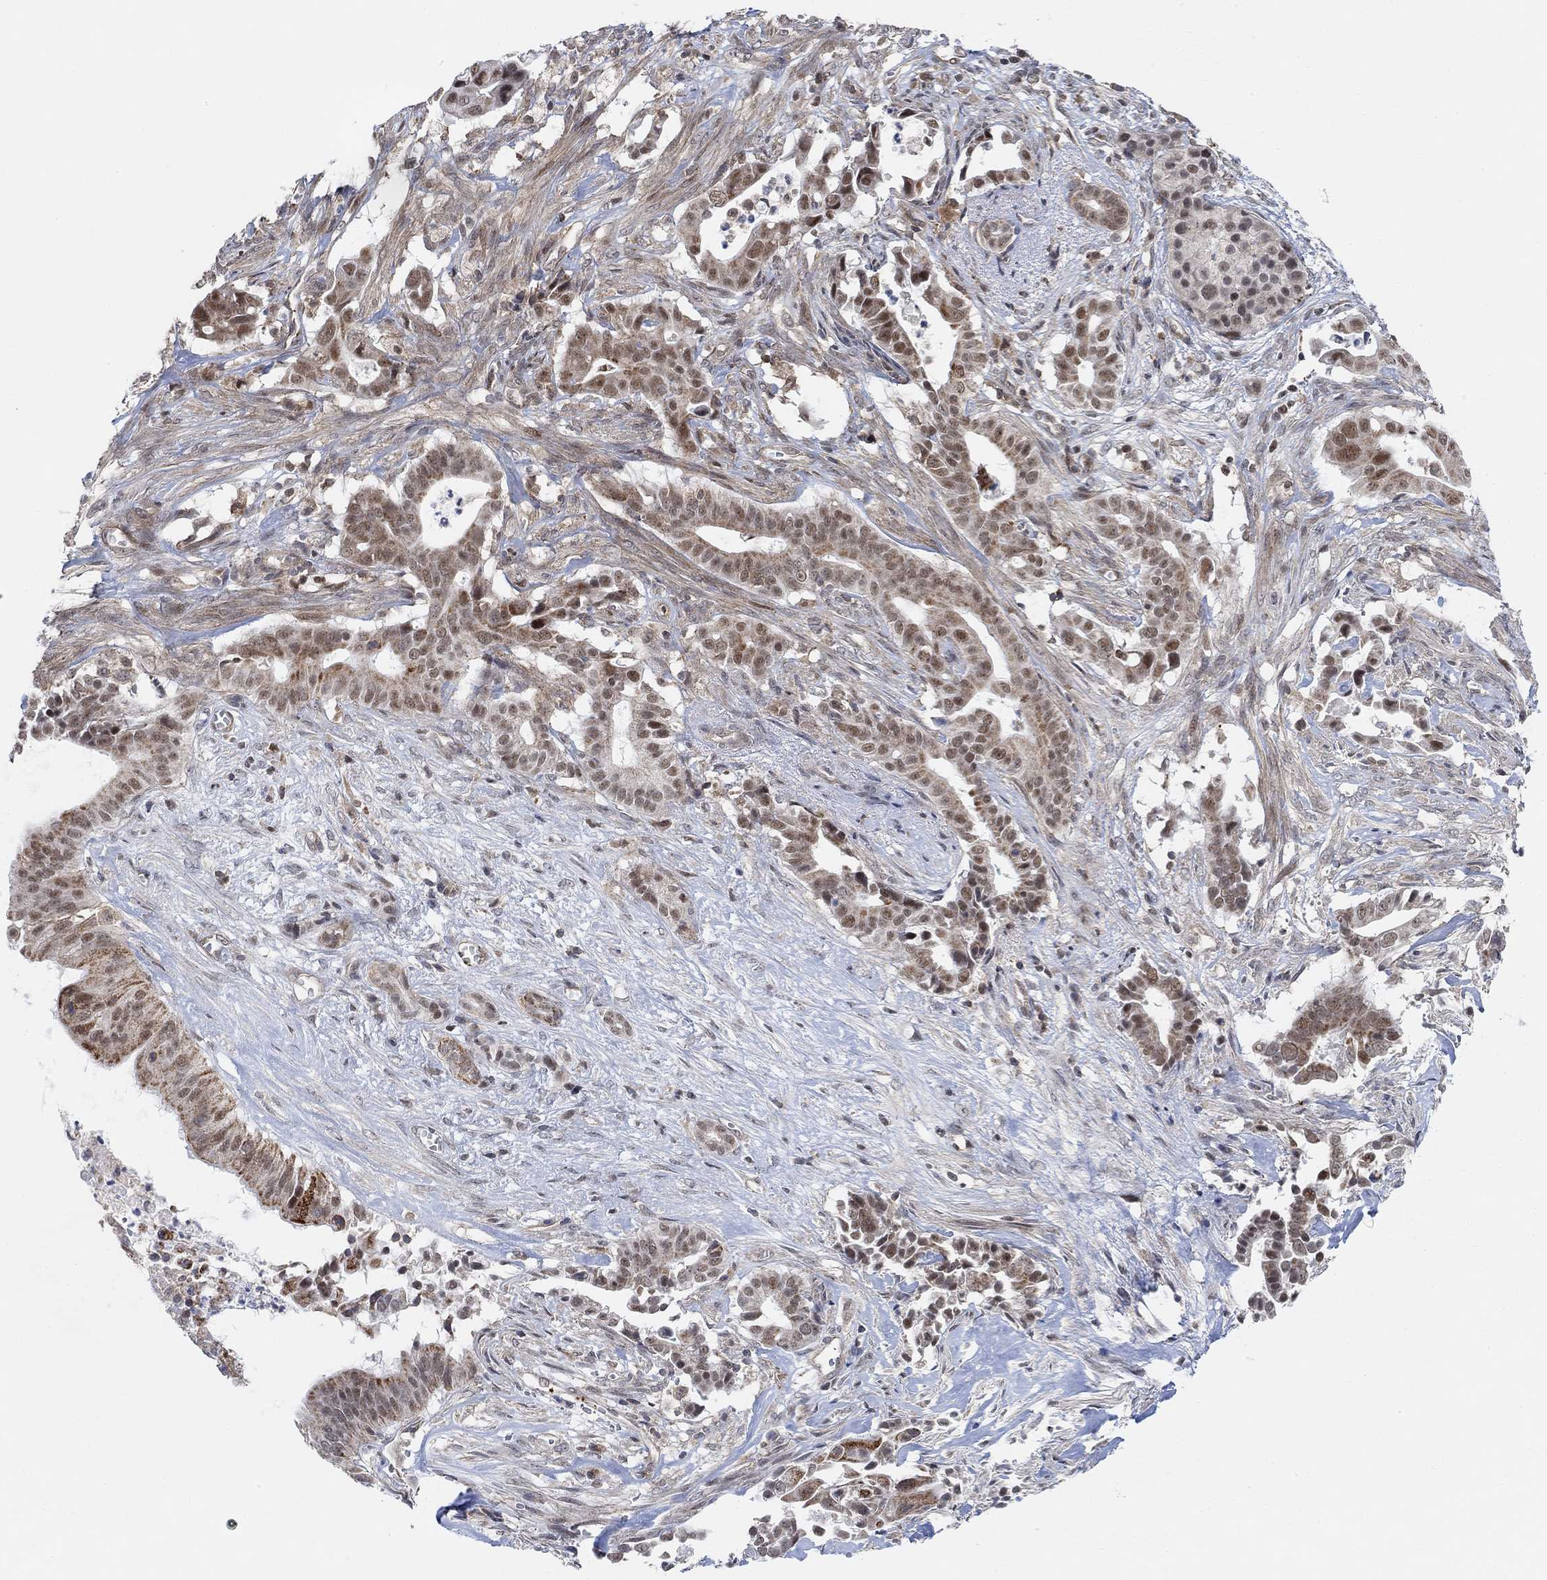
{"staining": {"intensity": "moderate", "quantity": "<25%", "location": "nuclear"}, "tissue": "pancreatic cancer", "cell_type": "Tumor cells", "image_type": "cancer", "snomed": [{"axis": "morphology", "description": "Adenocarcinoma, NOS"}, {"axis": "topography", "description": "Pancreas"}], "caption": "Adenocarcinoma (pancreatic) stained for a protein (brown) demonstrates moderate nuclear positive staining in approximately <25% of tumor cells.", "gene": "PWWP2B", "patient": {"sex": "male", "age": 61}}